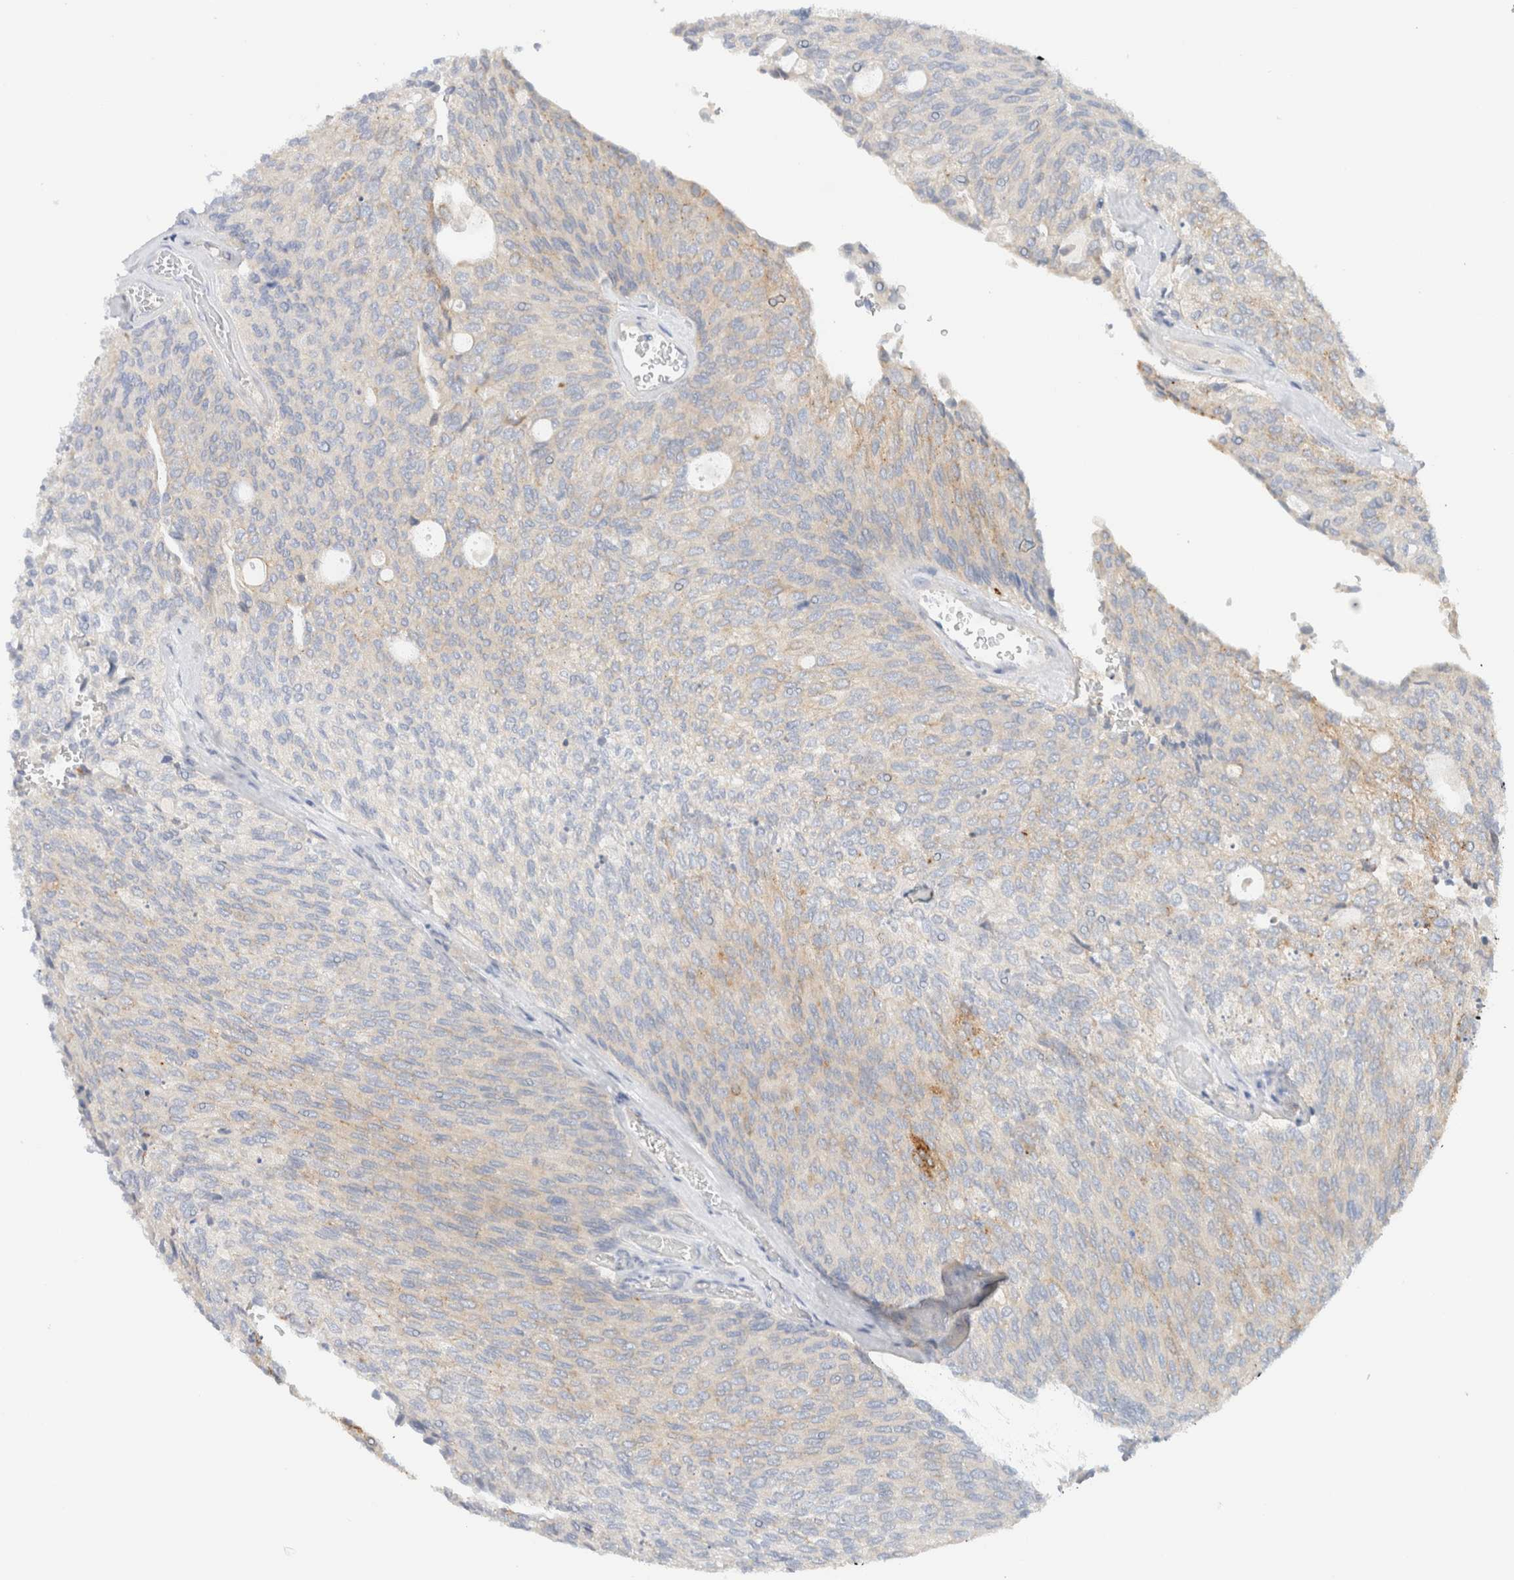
{"staining": {"intensity": "moderate", "quantity": "<25%", "location": "cytoplasmic/membranous"}, "tissue": "urothelial cancer", "cell_type": "Tumor cells", "image_type": "cancer", "snomed": [{"axis": "morphology", "description": "Urothelial carcinoma, Low grade"}, {"axis": "topography", "description": "Urinary bladder"}], "caption": "Protein expression analysis of human urothelial carcinoma (low-grade) reveals moderate cytoplasmic/membranous staining in about <25% of tumor cells. (DAB = brown stain, brightfield microscopy at high magnification).", "gene": "SDR16C5", "patient": {"sex": "female", "age": 79}}